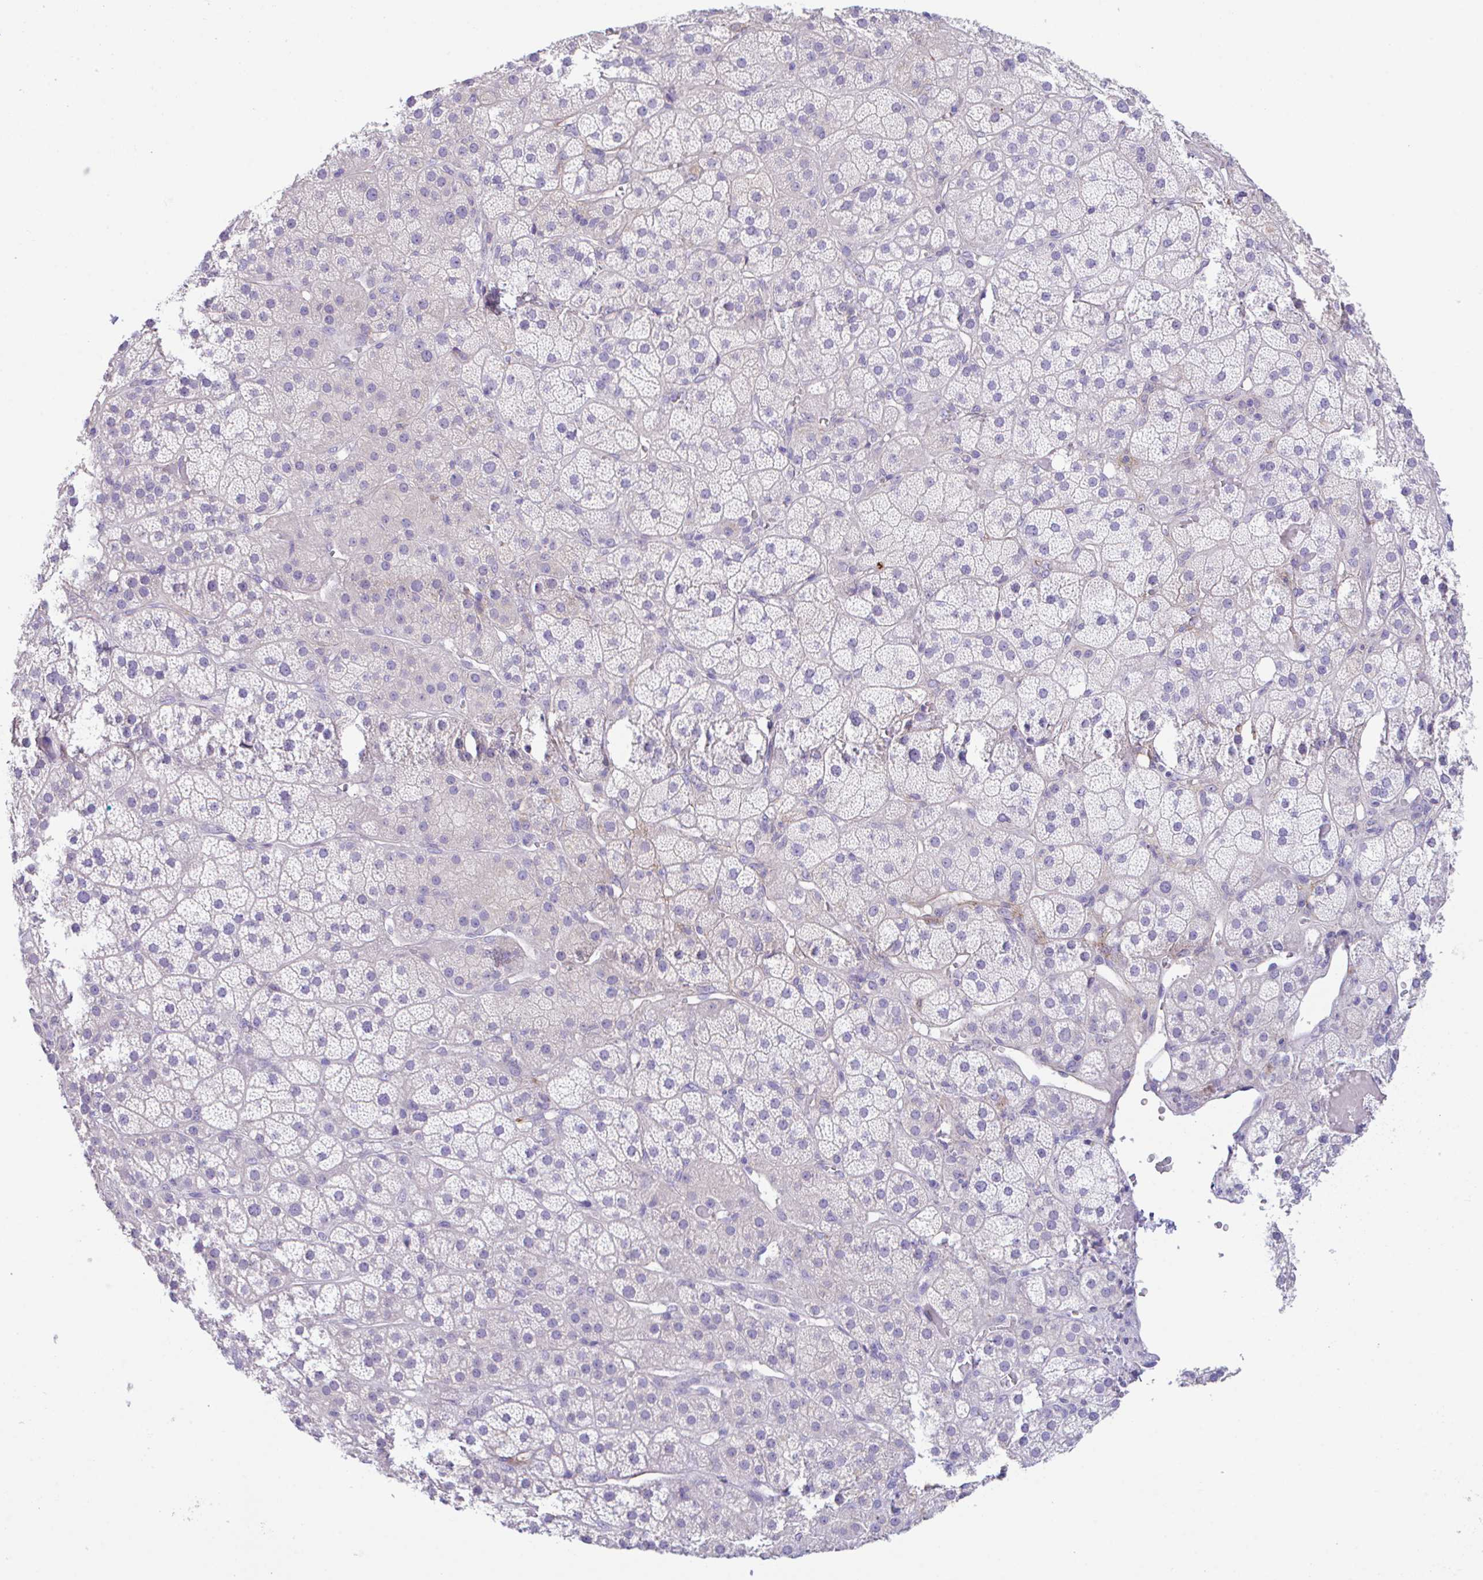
{"staining": {"intensity": "negative", "quantity": "none", "location": "none"}, "tissue": "adrenal gland", "cell_type": "Glandular cells", "image_type": "normal", "snomed": [{"axis": "morphology", "description": "Normal tissue, NOS"}, {"axis": "topography", "description": "Adrenal gland"}], "caption": "Adrenal gland stained for a protein using IHC shows no expression glandular cells.", "gene": "HACD4", "patient": {"sex": "male", "age": 57}}